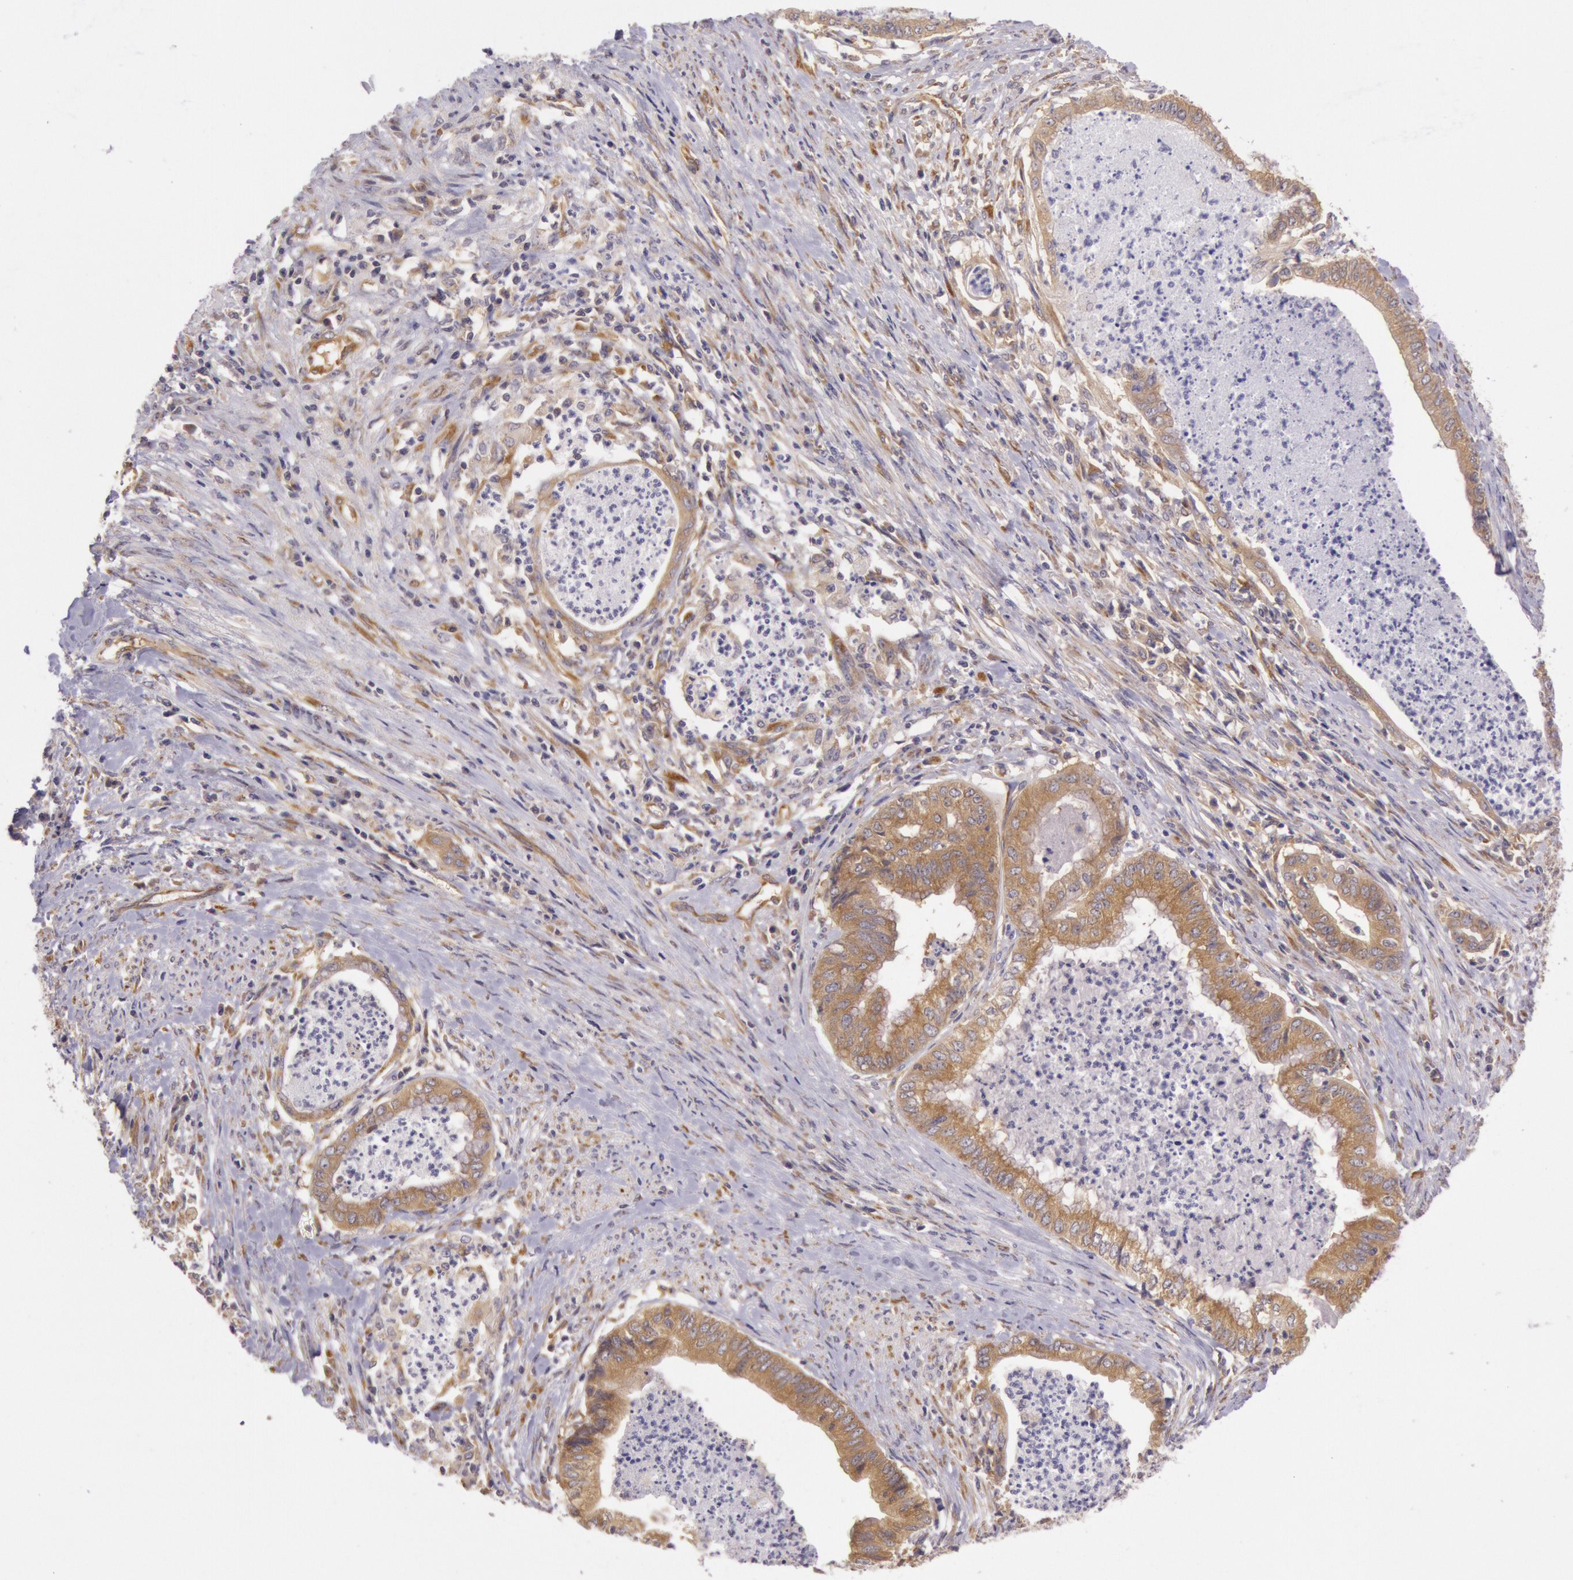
{"staining": {"intensity": "moderate", "quantity": ">75%", "location": "cytoplasmic/membranous"}, "tissue": "endometrial cancer", "cell_type": "Tumor cells", "image_type": "cancer", "snomed": [{"axis": "morphology", "description": "Necrosis, NOS"}, {"axis": "morphology", "description": "Adenocarcinoma, NOS"}, {"axis": "topography", "description": "Endometrium"}], "caption": "High-power microscopy captured an immunohistochemistry histopathology image of endometrial cancer (adenocarcinoma), revealing moderate cytoplasmic/membranous staining in approximately >75% of tumor cells.", "gene": "CHUK", "patient": {"sex": "female", "age": 79}}